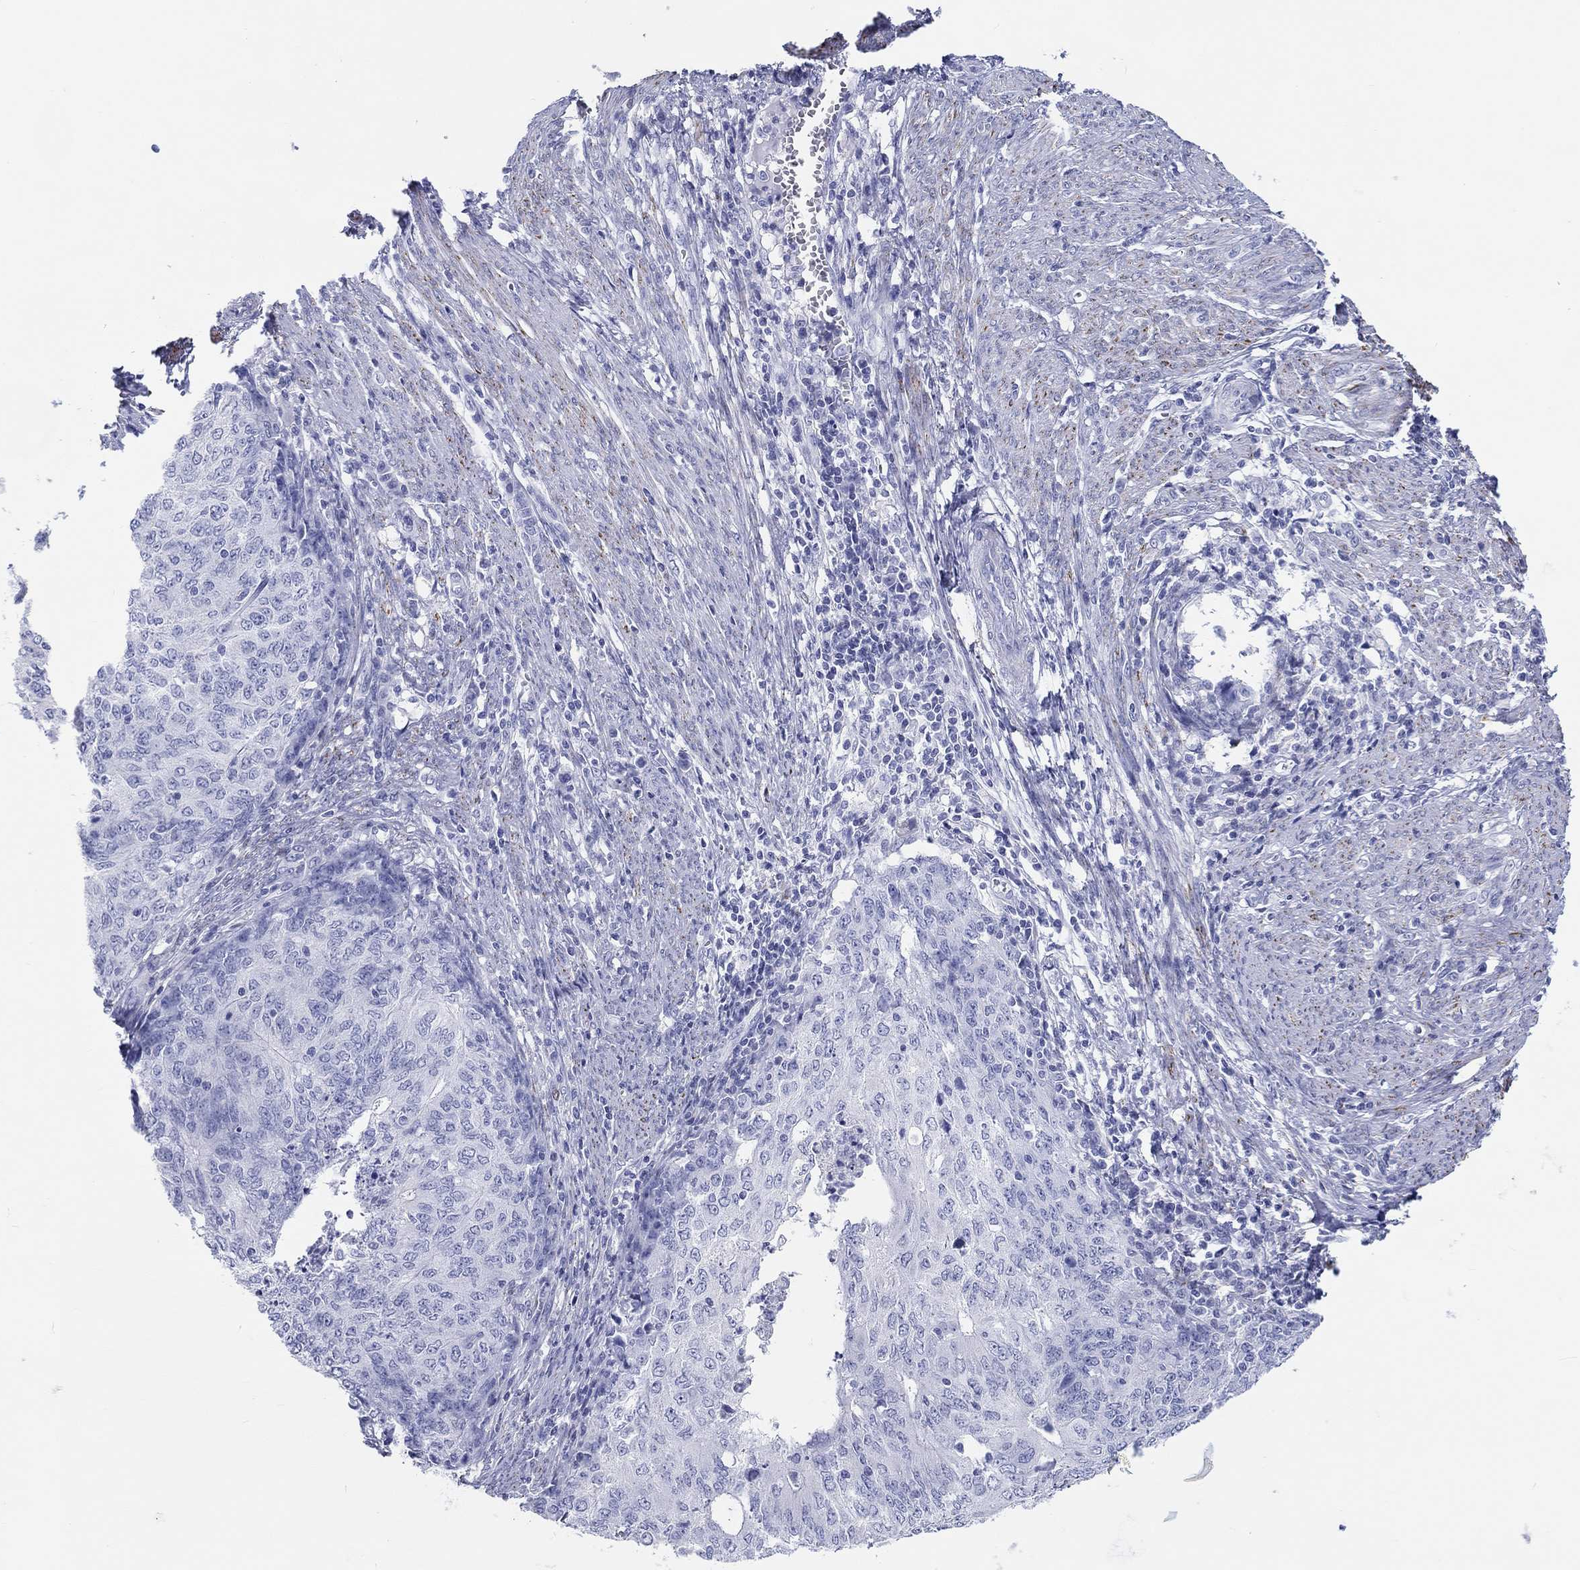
{"staining": {"intensity": "negative", "quantity": "none", "location": "none"}, "tissue": "endometrial cancer", "cell_type": "Tumor cells", "image_type": "cancer", "snomed": [{"axis": "morphology", "description": "Adenocarcinoma, NOS"}, {"axis": "topography", "description": "Endometrium"}], "caption": "Tumor cells are negative for brown protein staining in endometrial cancer.", "gene": "H1-1", "patient": {"sex": "female", "age": 82}}